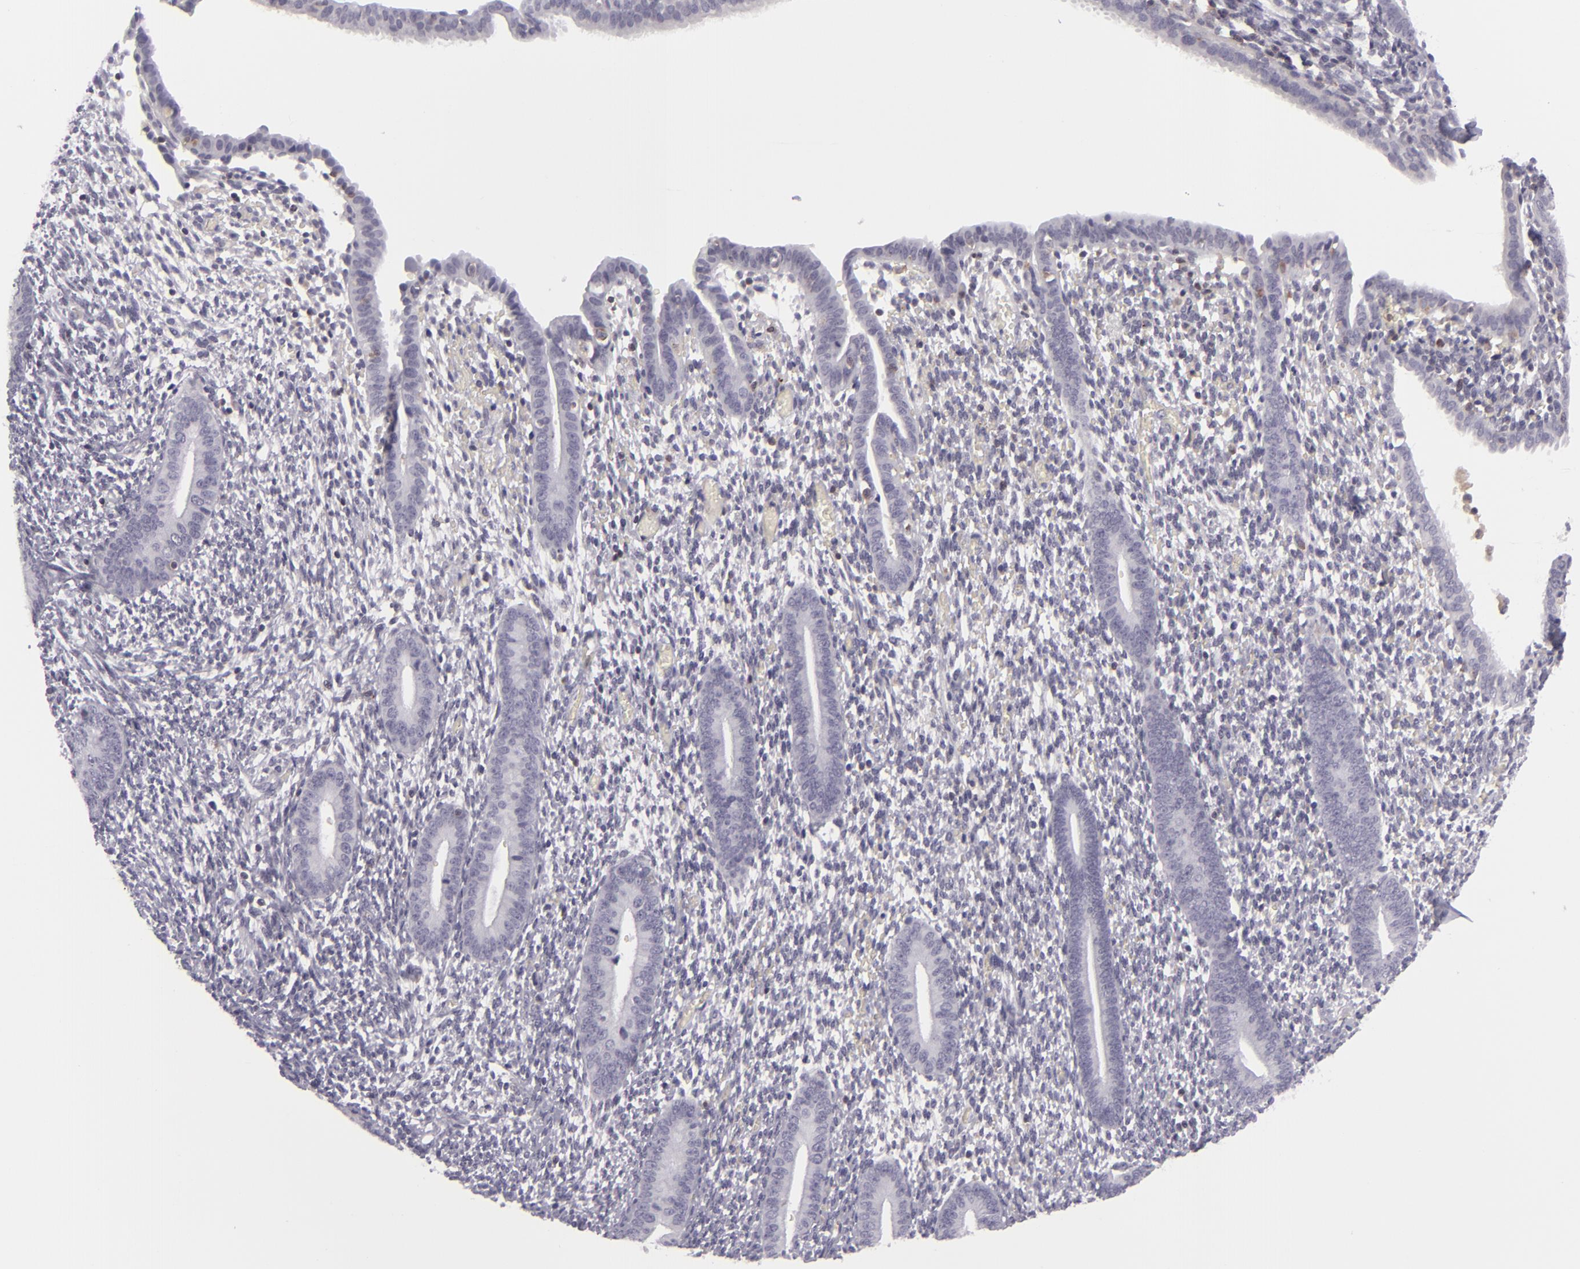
{"staining": {"intensity": "negative", "quantity": "none", "location": "none"}, "tissue": "endometrium", "cell_type": "Cells in endometrial stroma", "image_type": "normal", "snomed": [{"axis": "morphology", "description": "Normal tissue, NOS"}, {"axis": "topography", "description": "Smooth muscle"}, {"axis": "topography", "description": "Endometrium"}], "caption": "A histopathology image of human endometrium is negative for staining in cells in endometrial stroma. The staining was performed using DAB to visualize the protein expression in brown, while the nuclei were stained in blue with hematoxylin (Magnification: 20x).", "gene": "KCNAB2", "patient": {"sex": "female", "age": 57}}